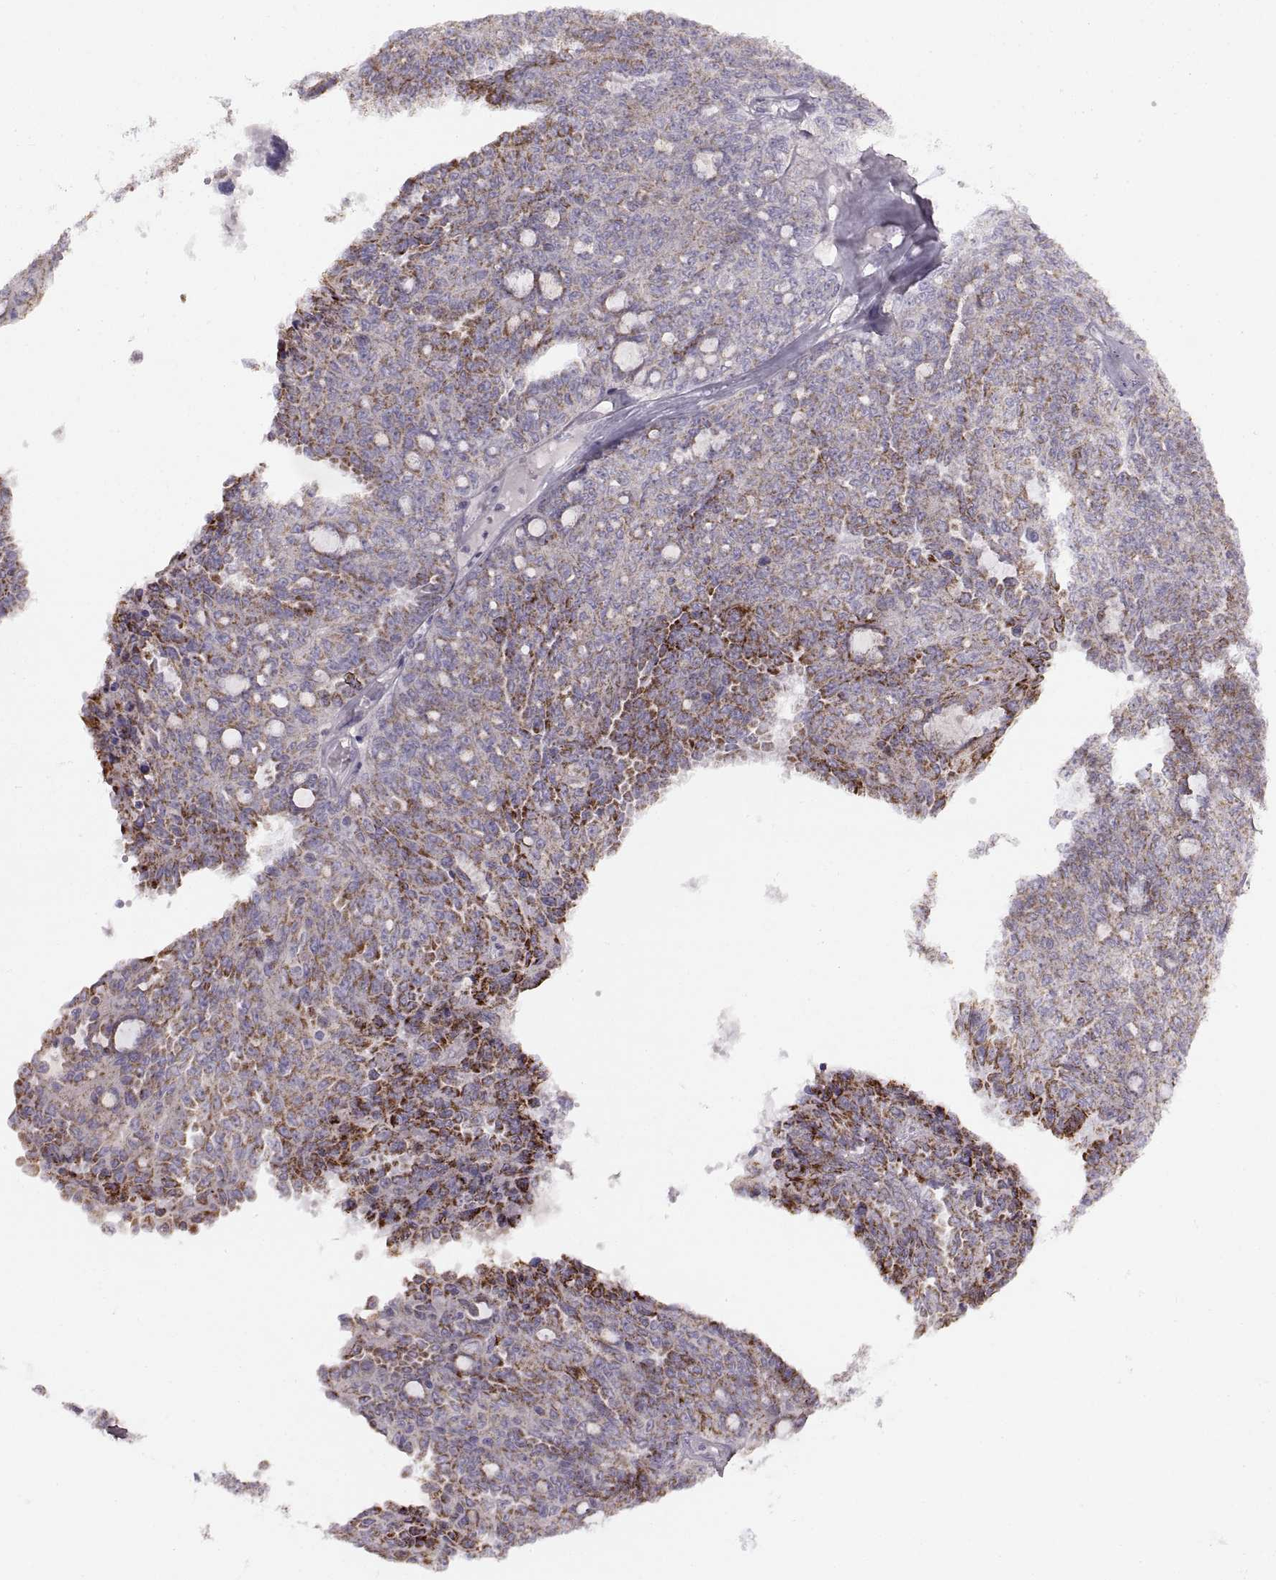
{"staining": {"intensity": "strong", "quantity": ">75%", "location": "cytoplasmic/membranous"}, "tissue": "ovarian cancer", "cell_type": "Tumor cells", "image_type": "cancer", "snomed": [{"axis": "morphology", "description": "Cystadenocarcinoma, serous, NOS"}, {"axis": "topography", "description": "Ovary"}], "caption": "Immunohistochemical staining of human ovarian serous cystadenocarcinoma demonstrates high levels of strong cytoplasmic/membranous protein positivity in approximately >75% of tumor cells.", "gene": "PIERCE1", "patient": {"sex": "female", "age": 71}}